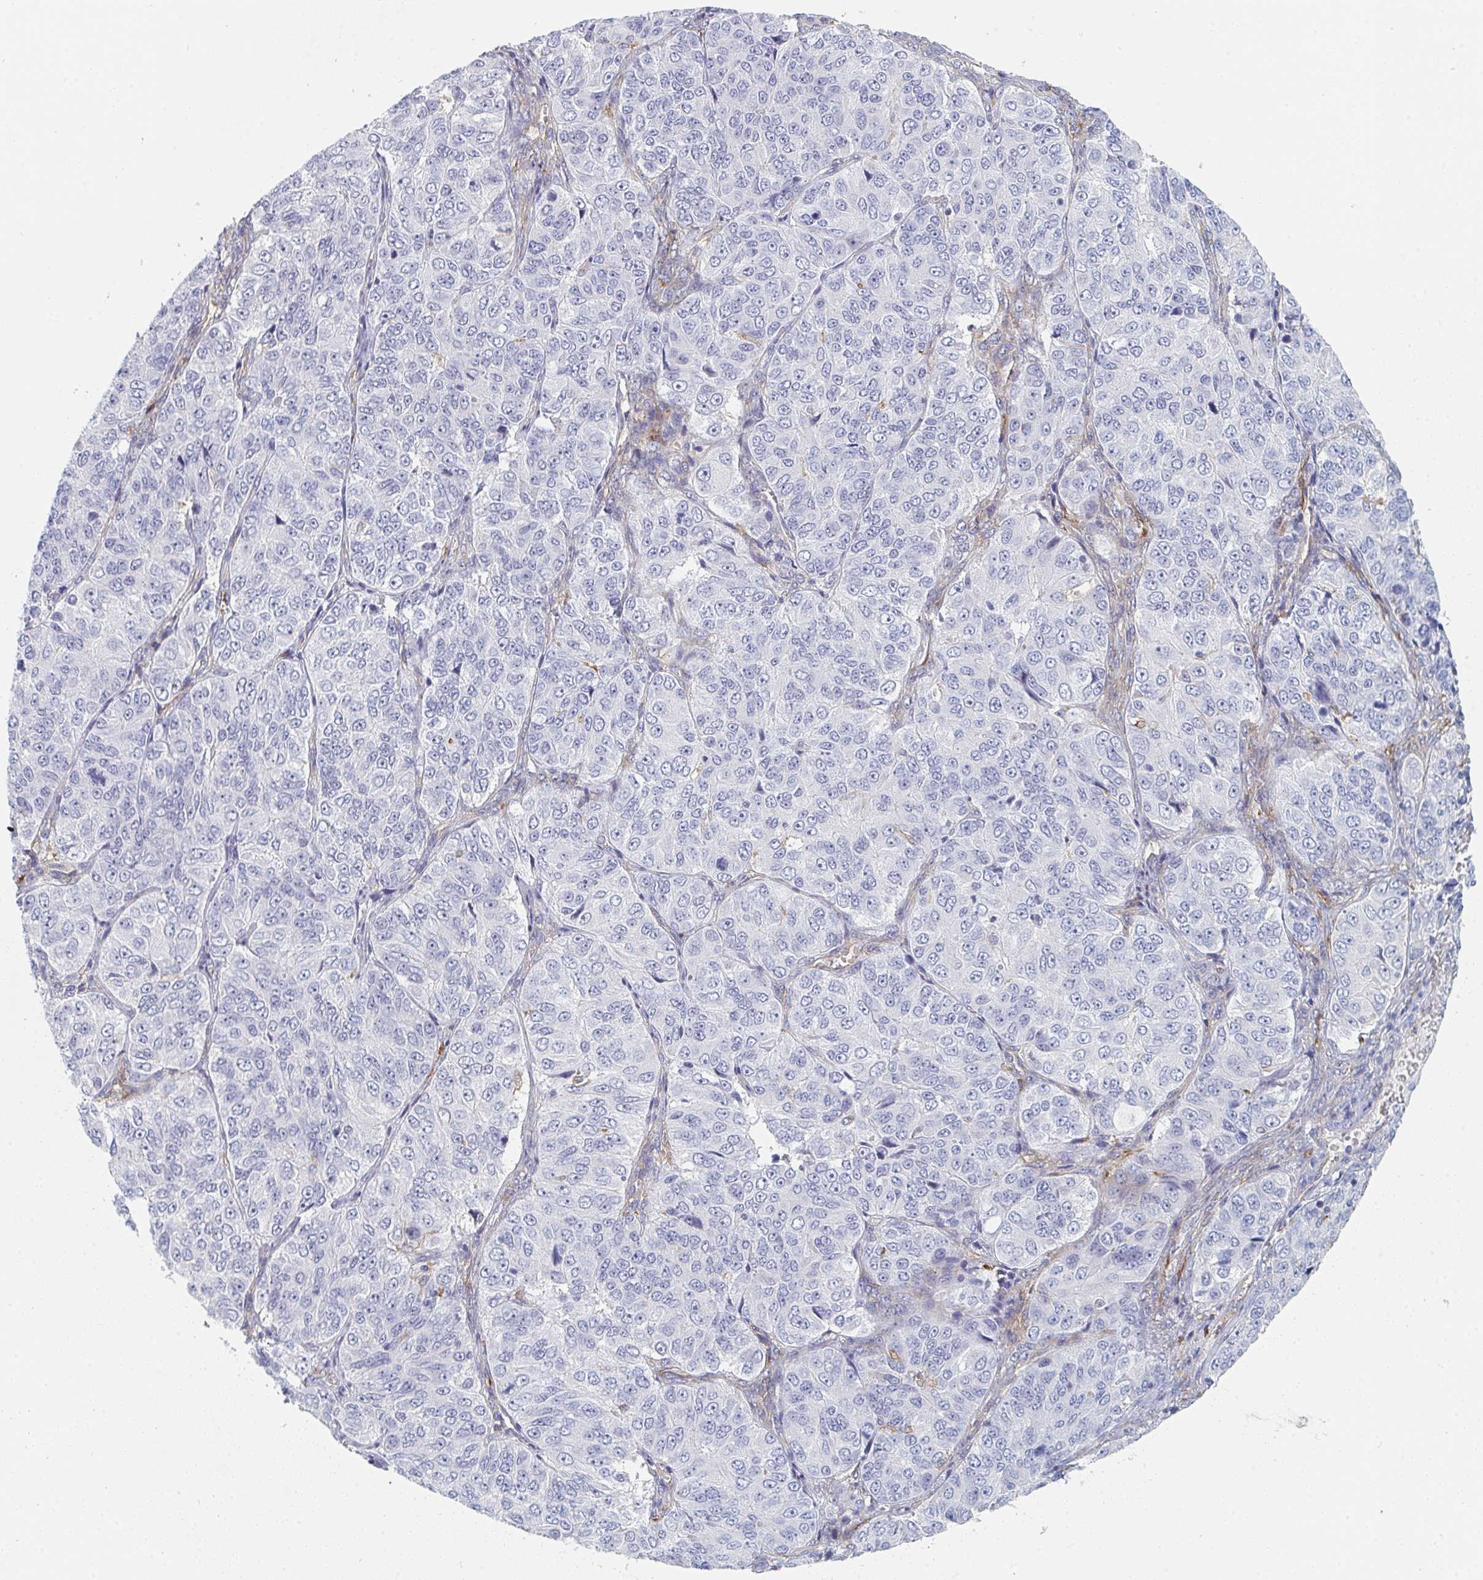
{"staining": {"intensity": "negative", "quantity": "none", "location": "none"}, "tissue": "ovarian cancer", "cell_type": "Tumor cells", "image_type": "cancer", "snomed": [{"axis": "morphology", "description": "Carcinoma, endometroid"}, {"axis": "topography", "description": "Ovary"}], "caption": "Immunohistochemistry (IHC) of ovarian cancer (endometroid carcinoma) demonstrates no staining in tumor cells.", "gene": "DAB2", "patient": {"sex": "female", "age": 51}}